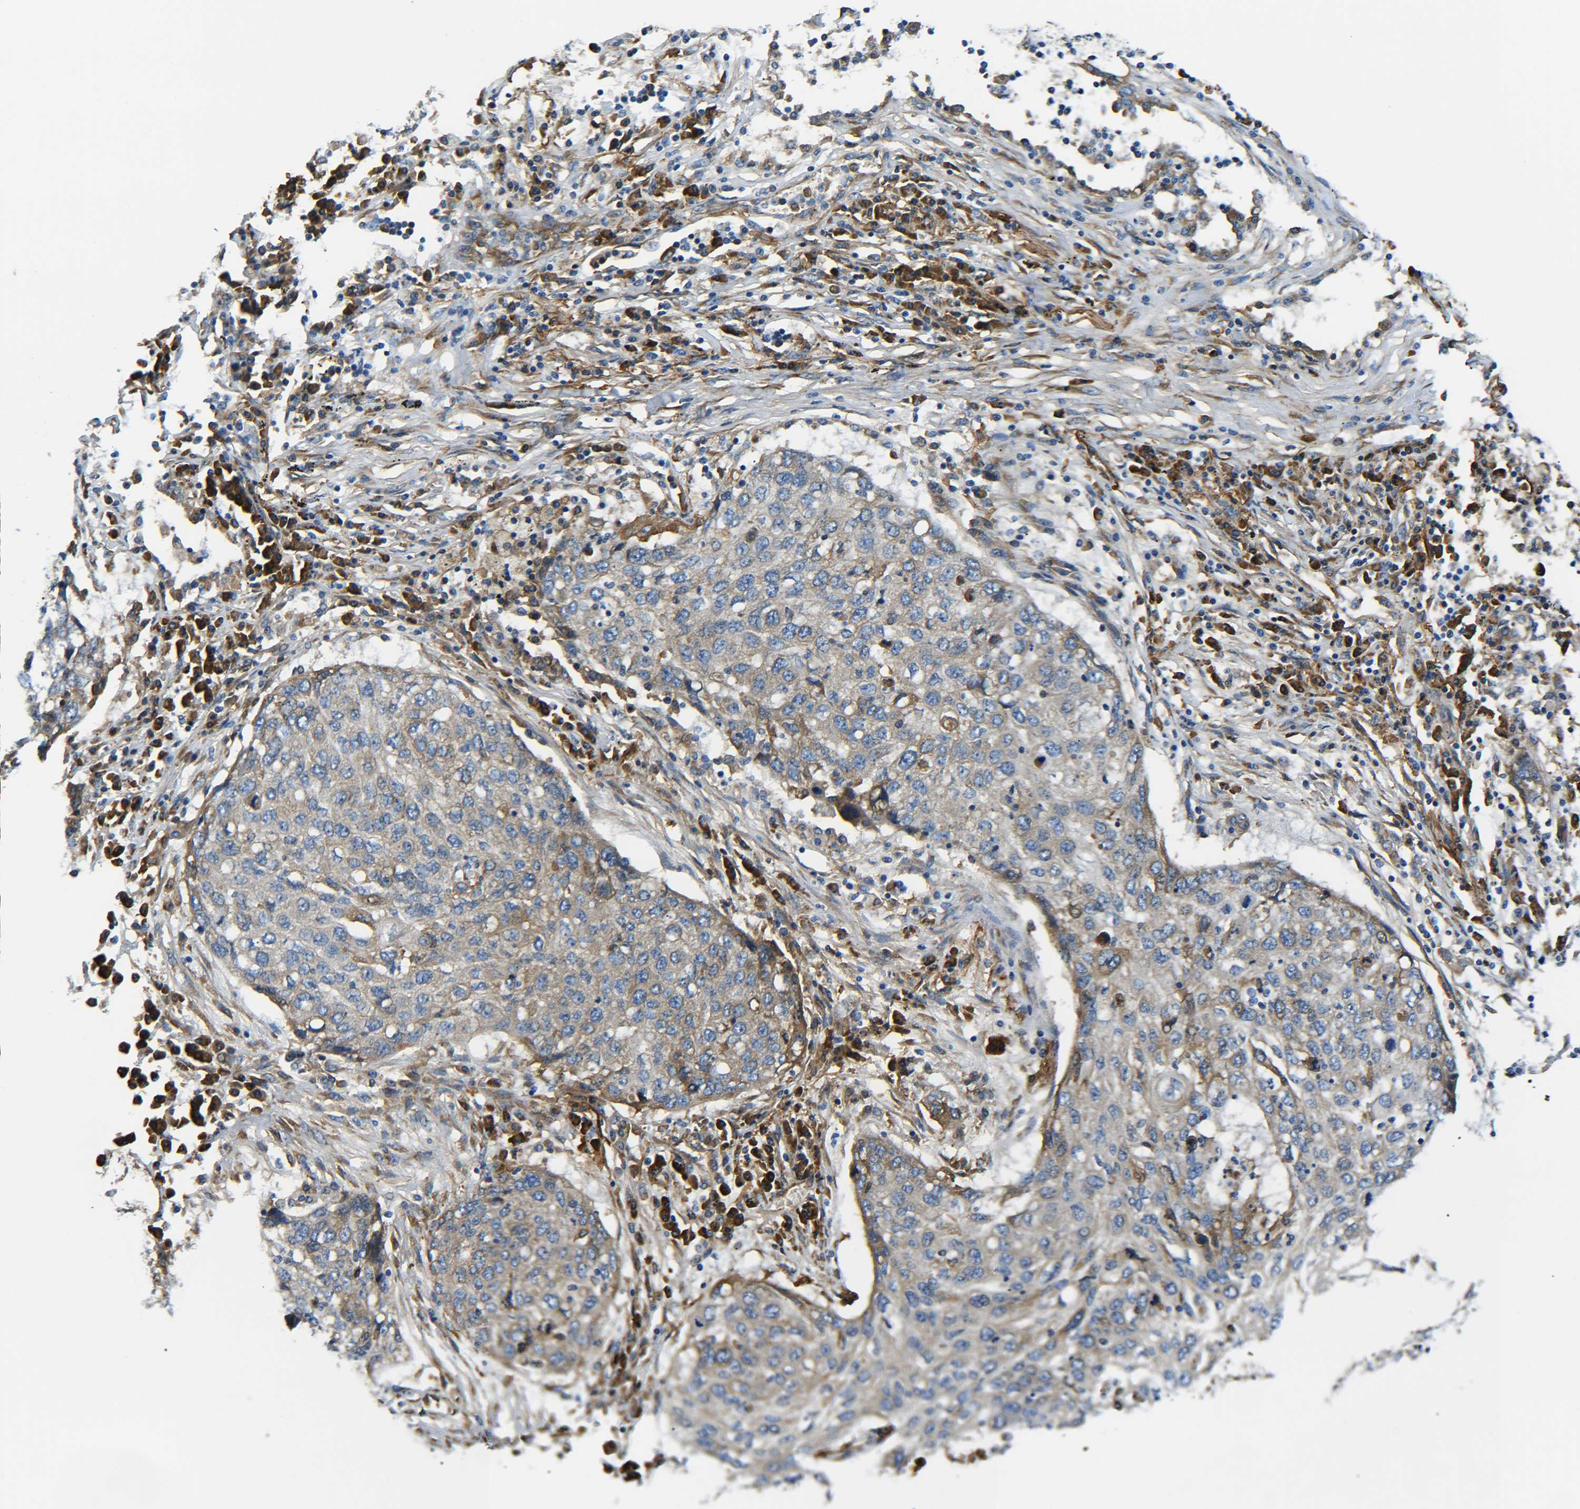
{"staining": {"intensity": "weak", "quantity": "<25%", "location": "cytoplasmic/membranous"}, "tissue": "lung cancer", "cell_type": "Tumor cells", "image_type": "cancer", "snomed": [{"axis": "morphology", "description": "Squamous cell carcinoma, NOS"}, {"axis": "topography", "description": "Lung"}], "caption": "This is an immunohistochemistry micrograph of human squamous cell carcinoma (lung). There is no positivity in tumor cells.", "gene": "PREB", "patient": {"sex": "female", "age": 63}}